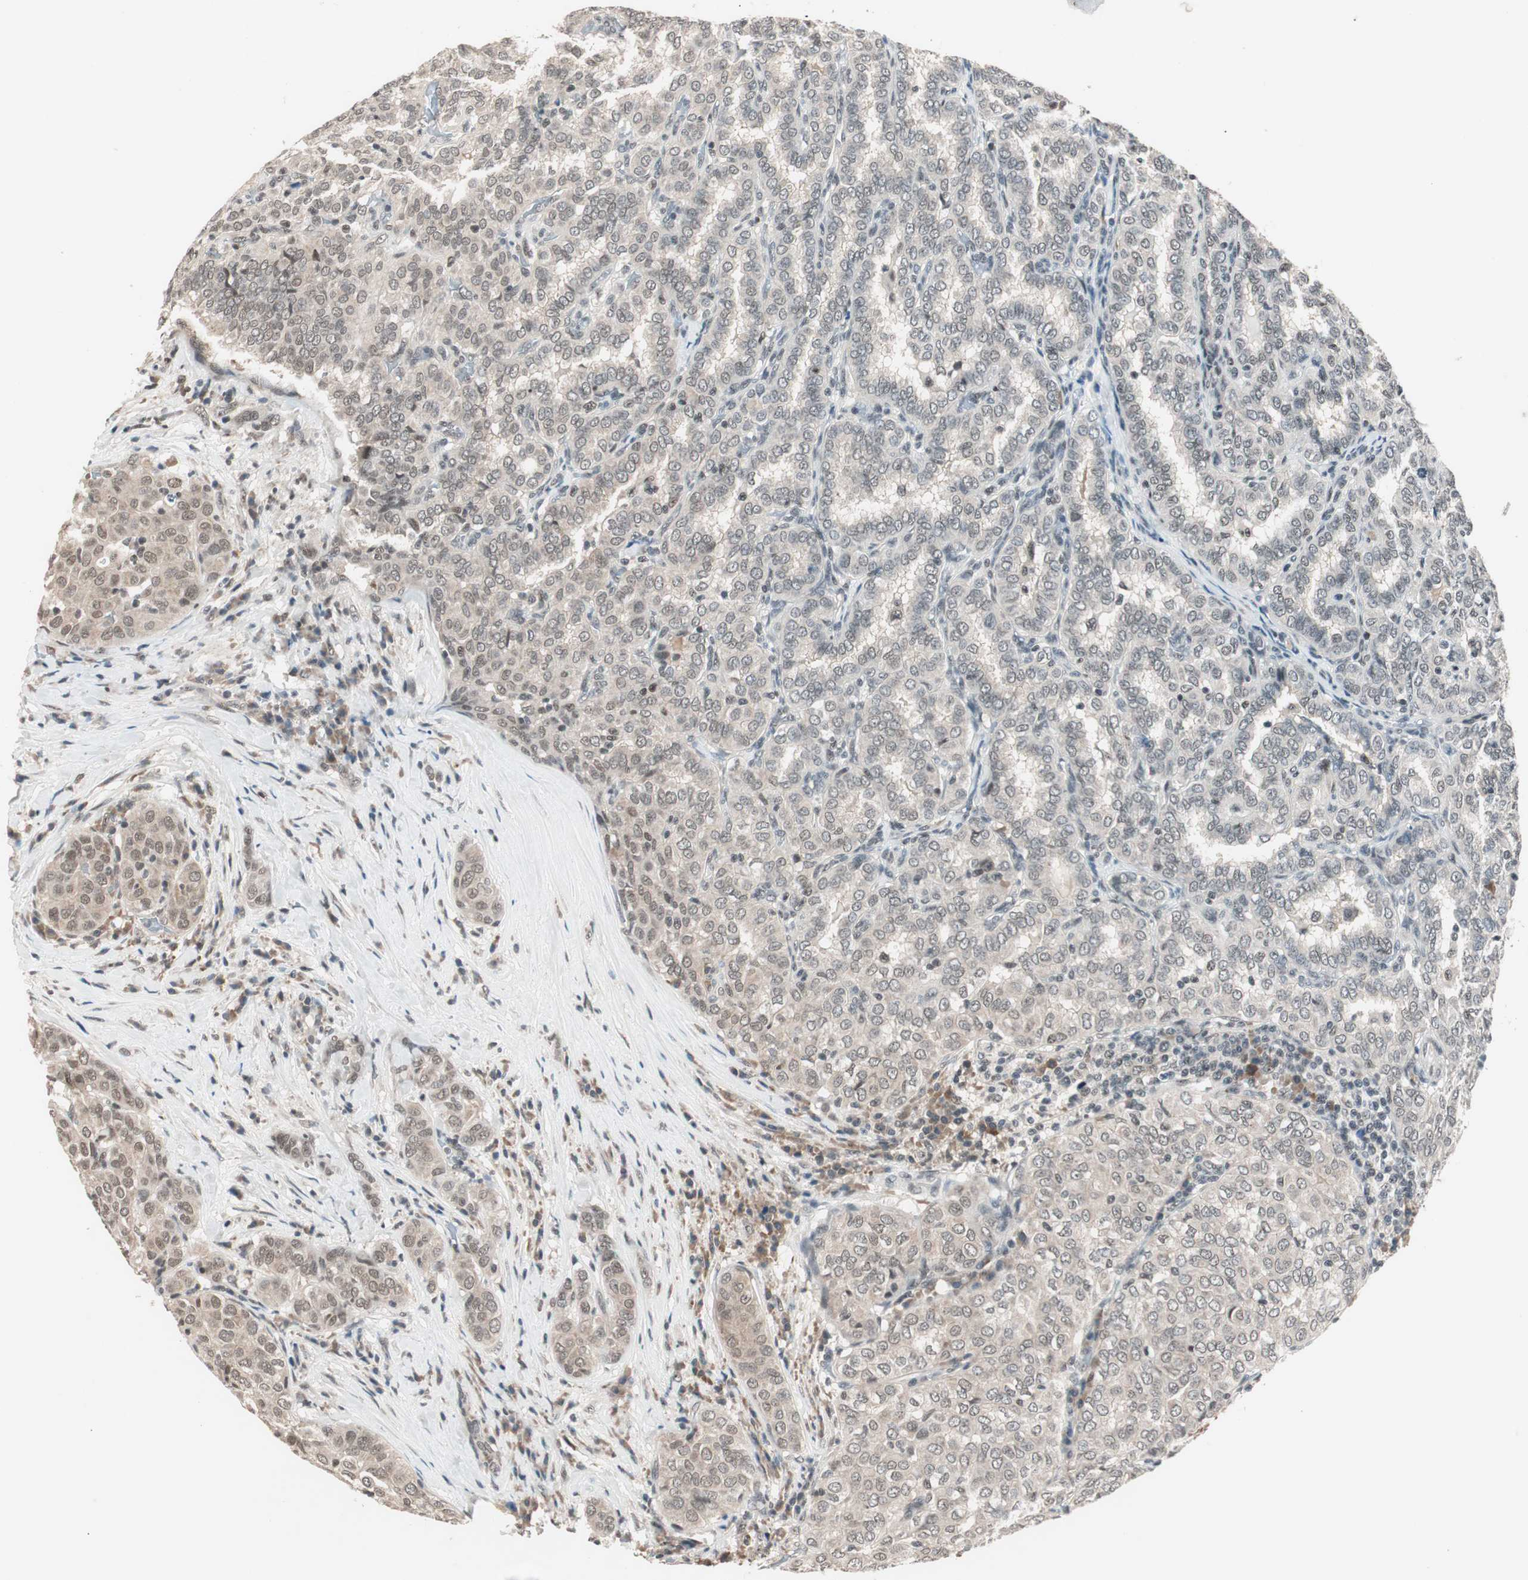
{"staining": {"intensity": "weak", "quantity": "25%-75%", "location": "nuclear"}, "tissue": "thyroid cancer", "cell_type": "Tumor cells", "image_type": "cancer", "snomed": [{"axis": "morphology", "description": "Papillary adenocarcinoma, NOS"}, {"axis": "topography", "description": "Thyroid gland"}], "caption": "Brown immunohistochemical staining in thyroid cancer reveals weak nuclear staining in approximately 25%-75% of tumor cells. (DAB (3,3'-diaminobenzidine) IHC with brightfield microscopy, high magnification).", "gene": "NFRKB", "patient": {"sex": "female", "age": 30}}